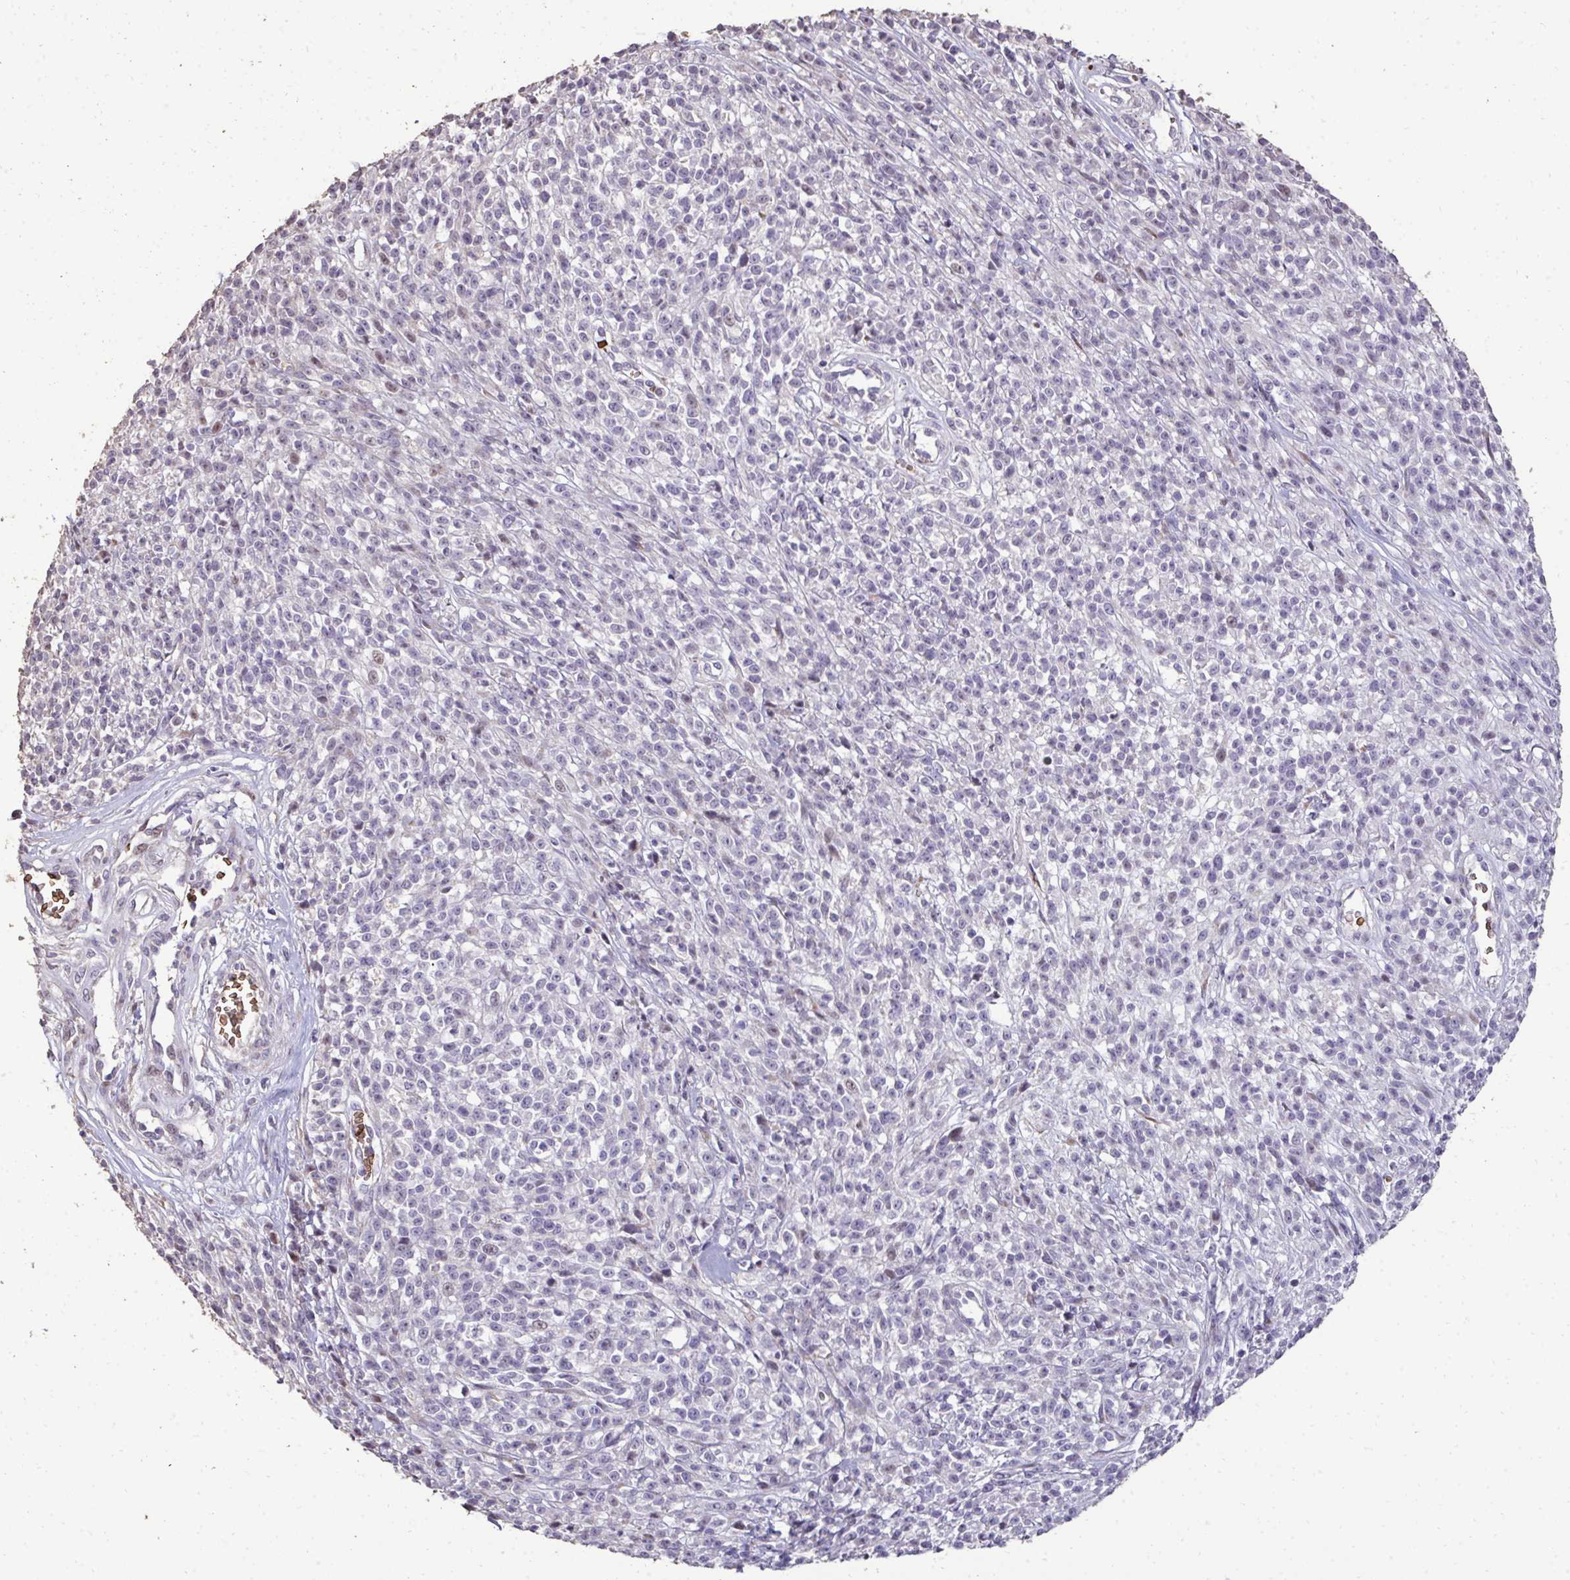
{"staining": {"intensity": "negative", "quantity": "none", "location": "none"}, "tissue": "melanoma", "cell_type": "Tumor cells", "image_type": "cancer", "snomed": [{"axis": "morphology", "description": "Malignant melanoma, NOS"}, {"axis": "topography", "description": "Skin"}, {"axis": "topography", "description": "Skin of trunk"}], "caption": "This is an immunohistochemistry image of human malignant melanoma. There is no staining in tumor cells.", "gene": "FIBCD1", "patient": {"sex": "male", "age": 74}}